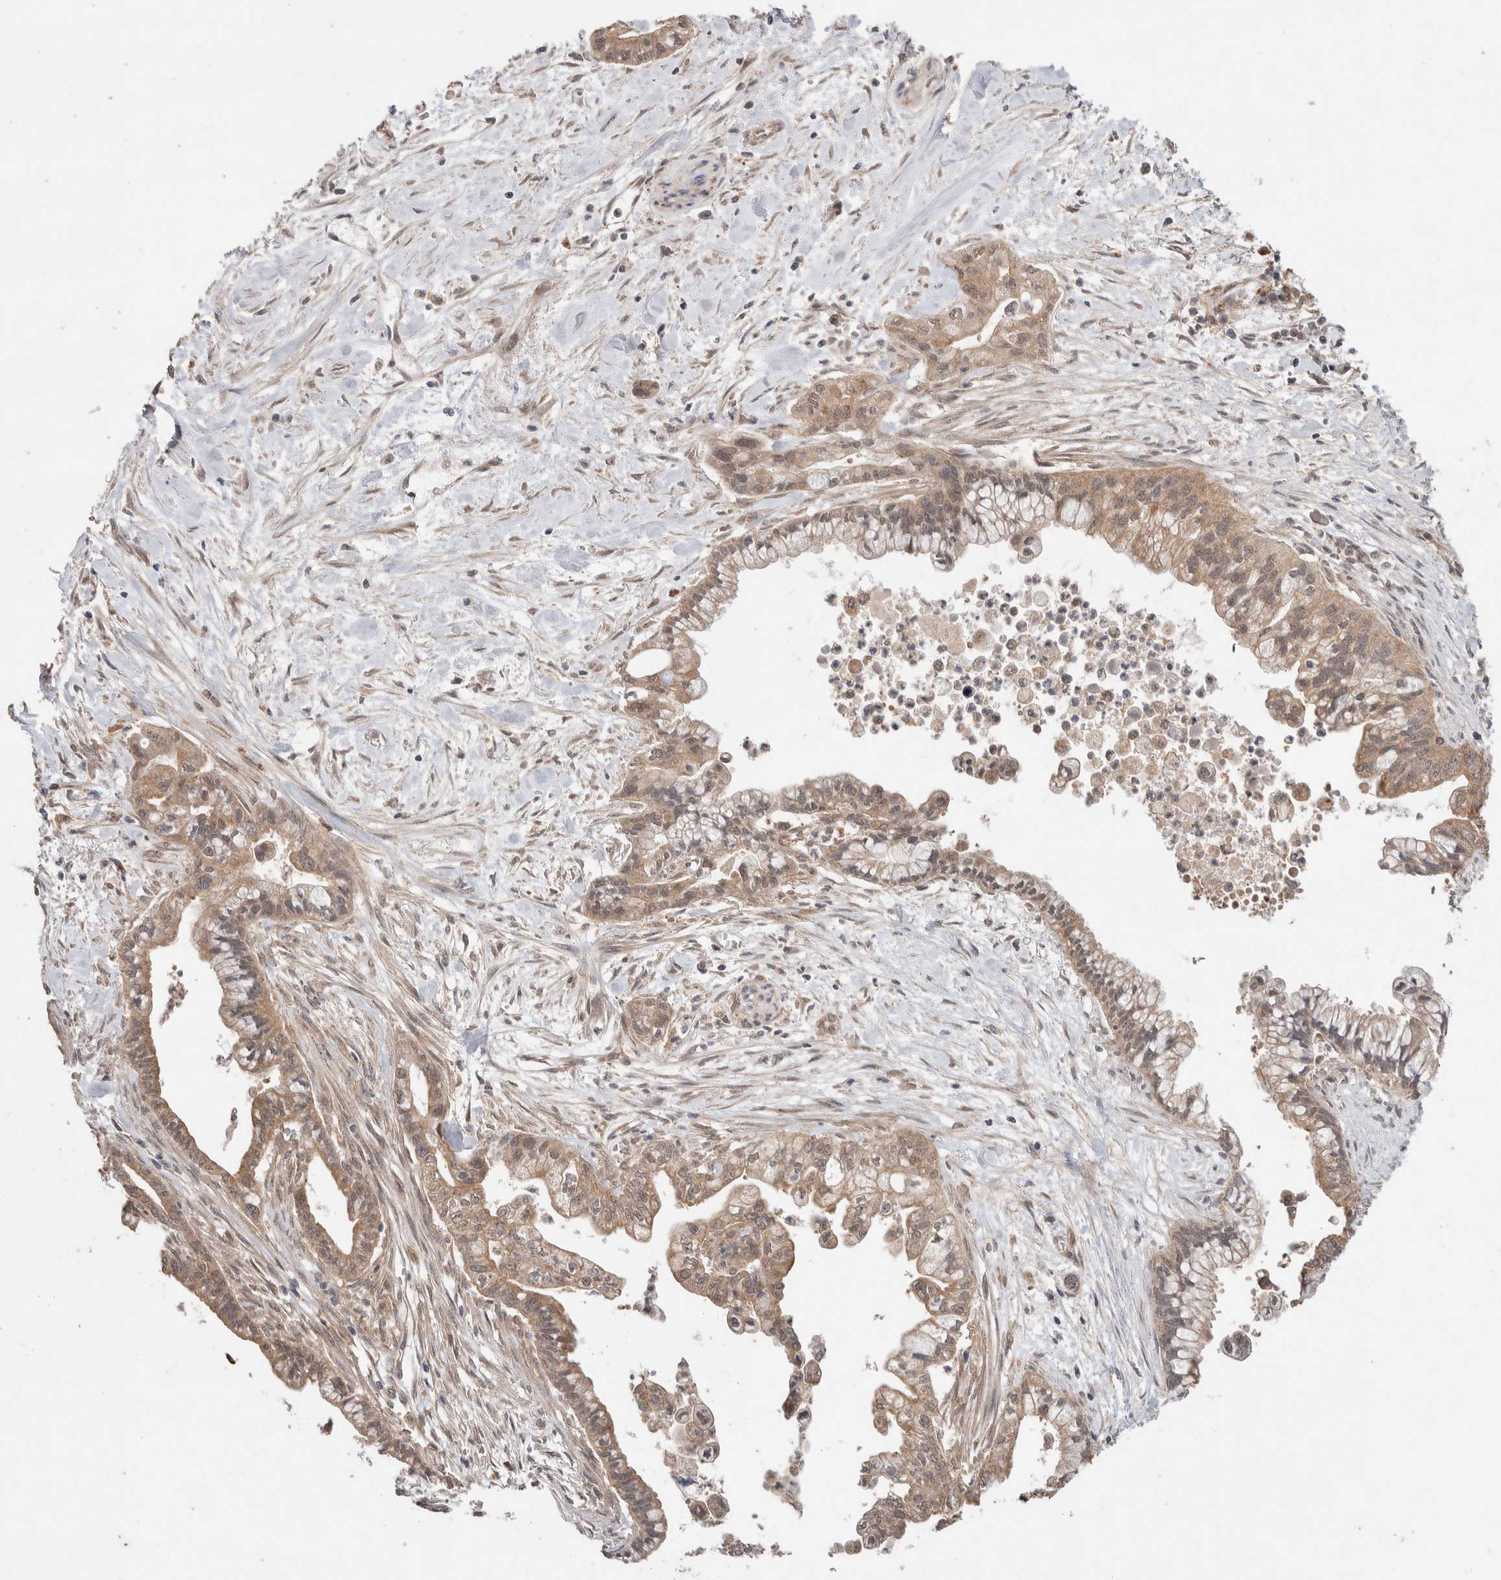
{"staining": {"intensity": "moderate", "quantity": ">75%", "location": "cytoplasmic/membranous"}, "tissue": "pancreatic cancer", "cell_type": "Tumor cells", "image_type": "cancer", "snomed": [{"axis": "morphology", "description": "Adenocarcinoma, NOS"}, {"axis": "topography", "description": "Pancreas"}], "caption": "An image showing moderate cytoplasmic/membranous staining in about >75% of tumor cells in pancreatic adenocarcinoma, as visualized by brown immunohistochemical staining.", "gene": "KCNJ5", "patient": {"sex": "male", "age": 70}}